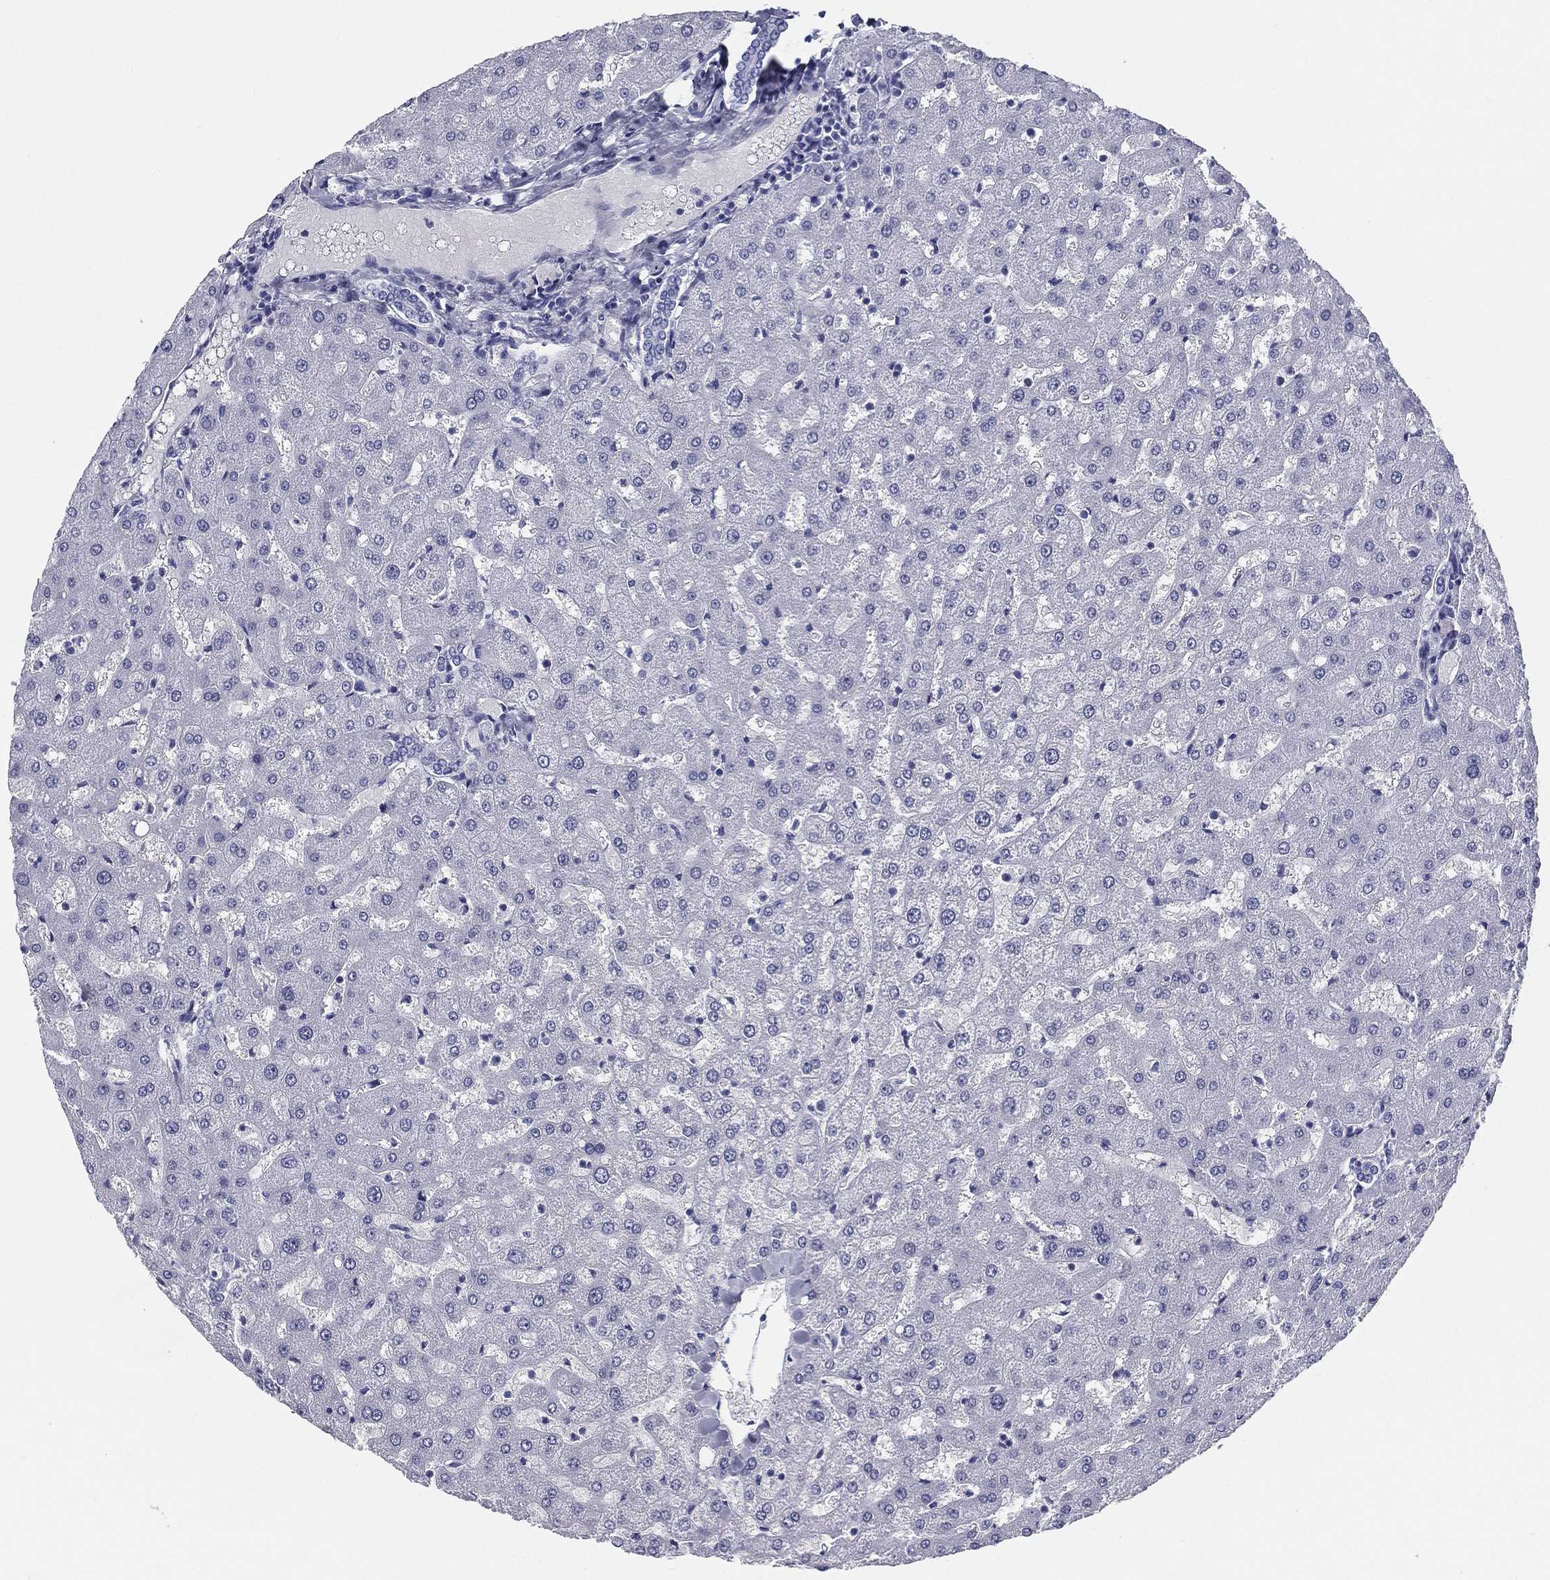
{"staining": {"intensity": "negative", "quantity": "none", "location": "none"}, "tissue": "liver", "cell_type": "Cholangiocytes", "image_type": "normal", "snomed": [{"axis": "morphology", "description": "Normal tissue, NOS"}, {"axis": "topography", "description": "Liver"}], "caption": "Photomicrograph shows no protein staining in cholangiocytes of benign liver.", "gene": "RSPH4A", "patient": {"sex": "female", "age": 50}}